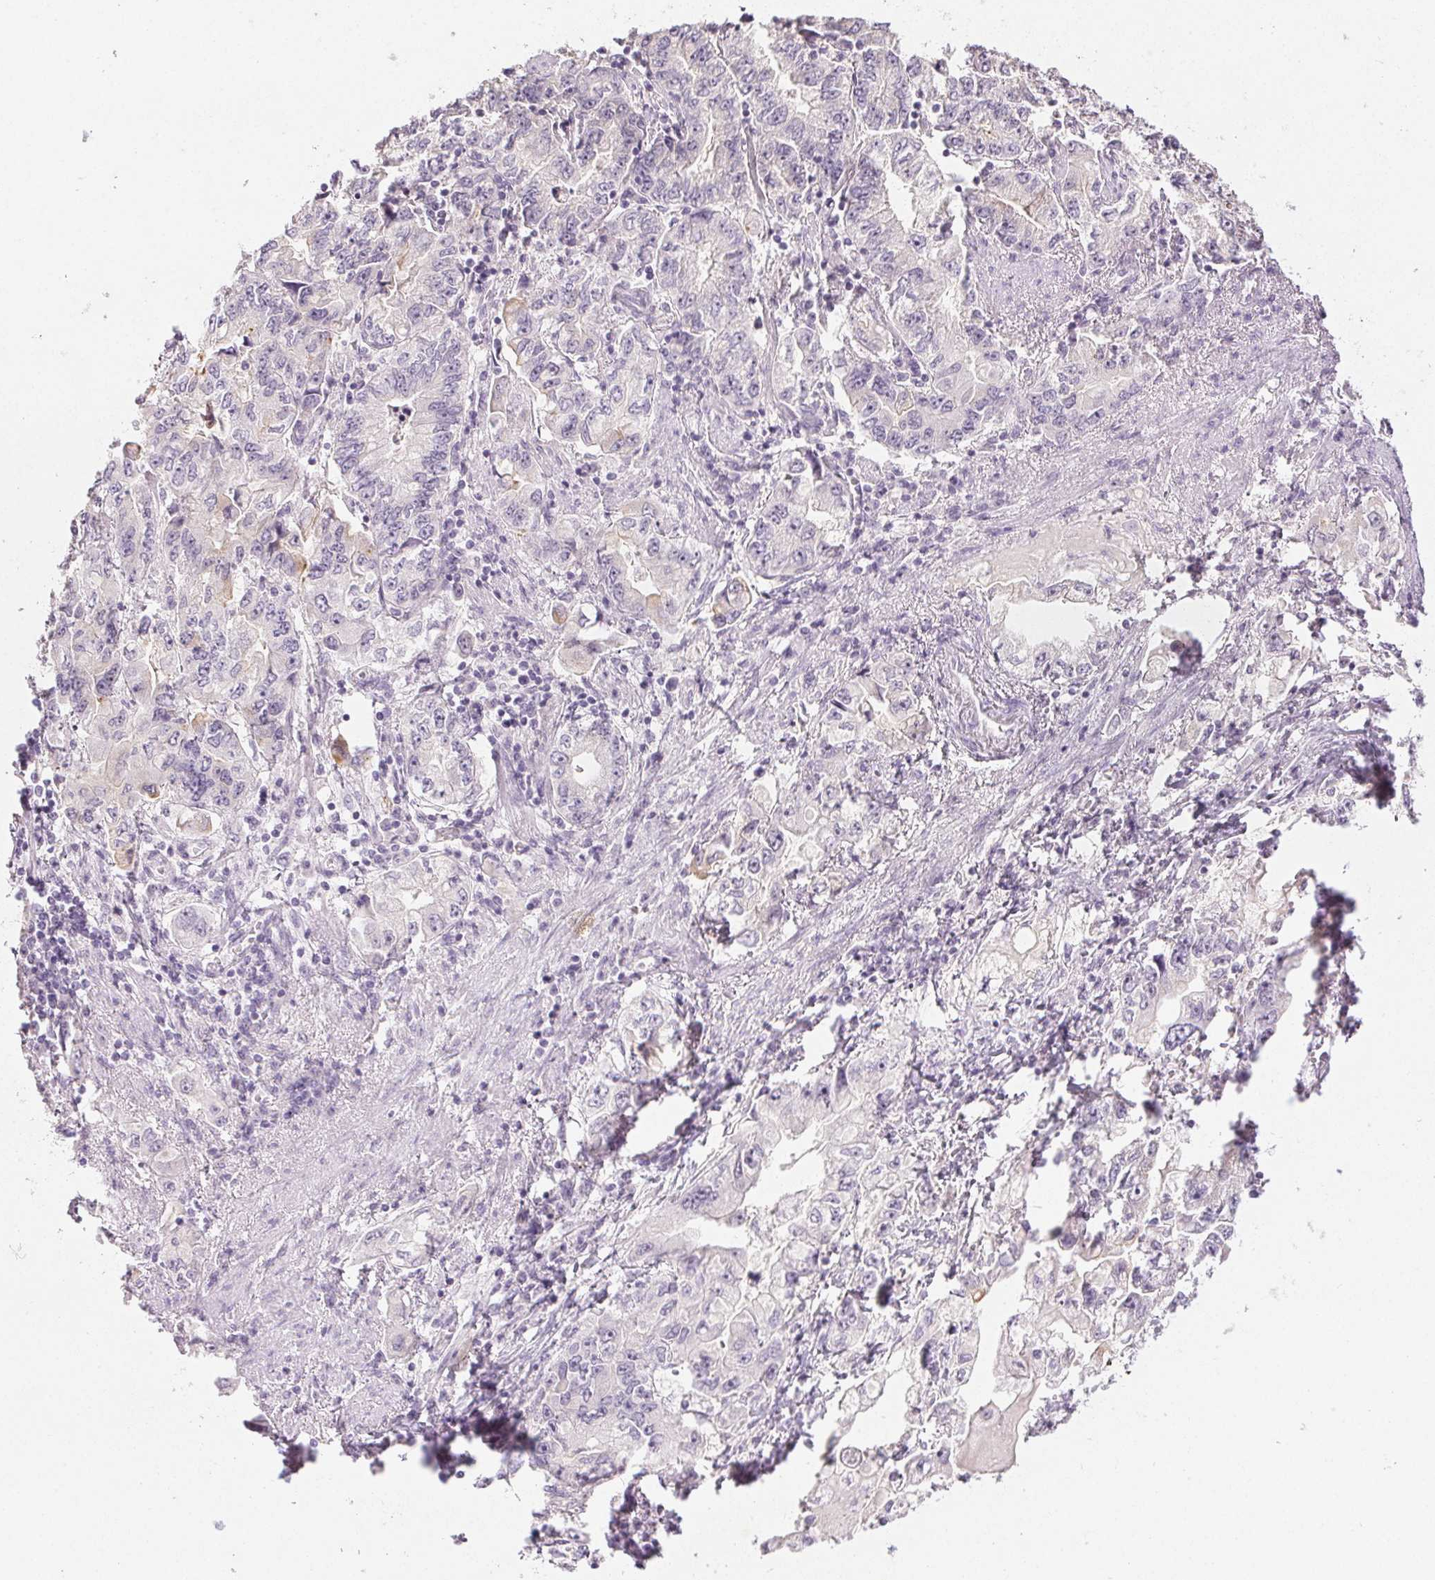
{"staining": {"intensity": "negative", "quantity": "none", "location": "none"}, "tissue": "stomach cancer", "cell_type": "Tumor cells", "image_type": "cancer", "snomed": [{"axis": "morphology", "description": "Adenocarcinoma, NOS"}, {"axis": "topography", "description": "Stomach, lower"}], "caption": "Human stomach cancer (adenocarcinoma) stained for a protein using immunohistochemistry (IHC) demonstrates no positivity in tumor cells.", "gene": "PI3", "patient": {"sex": "female", "age": 93}}